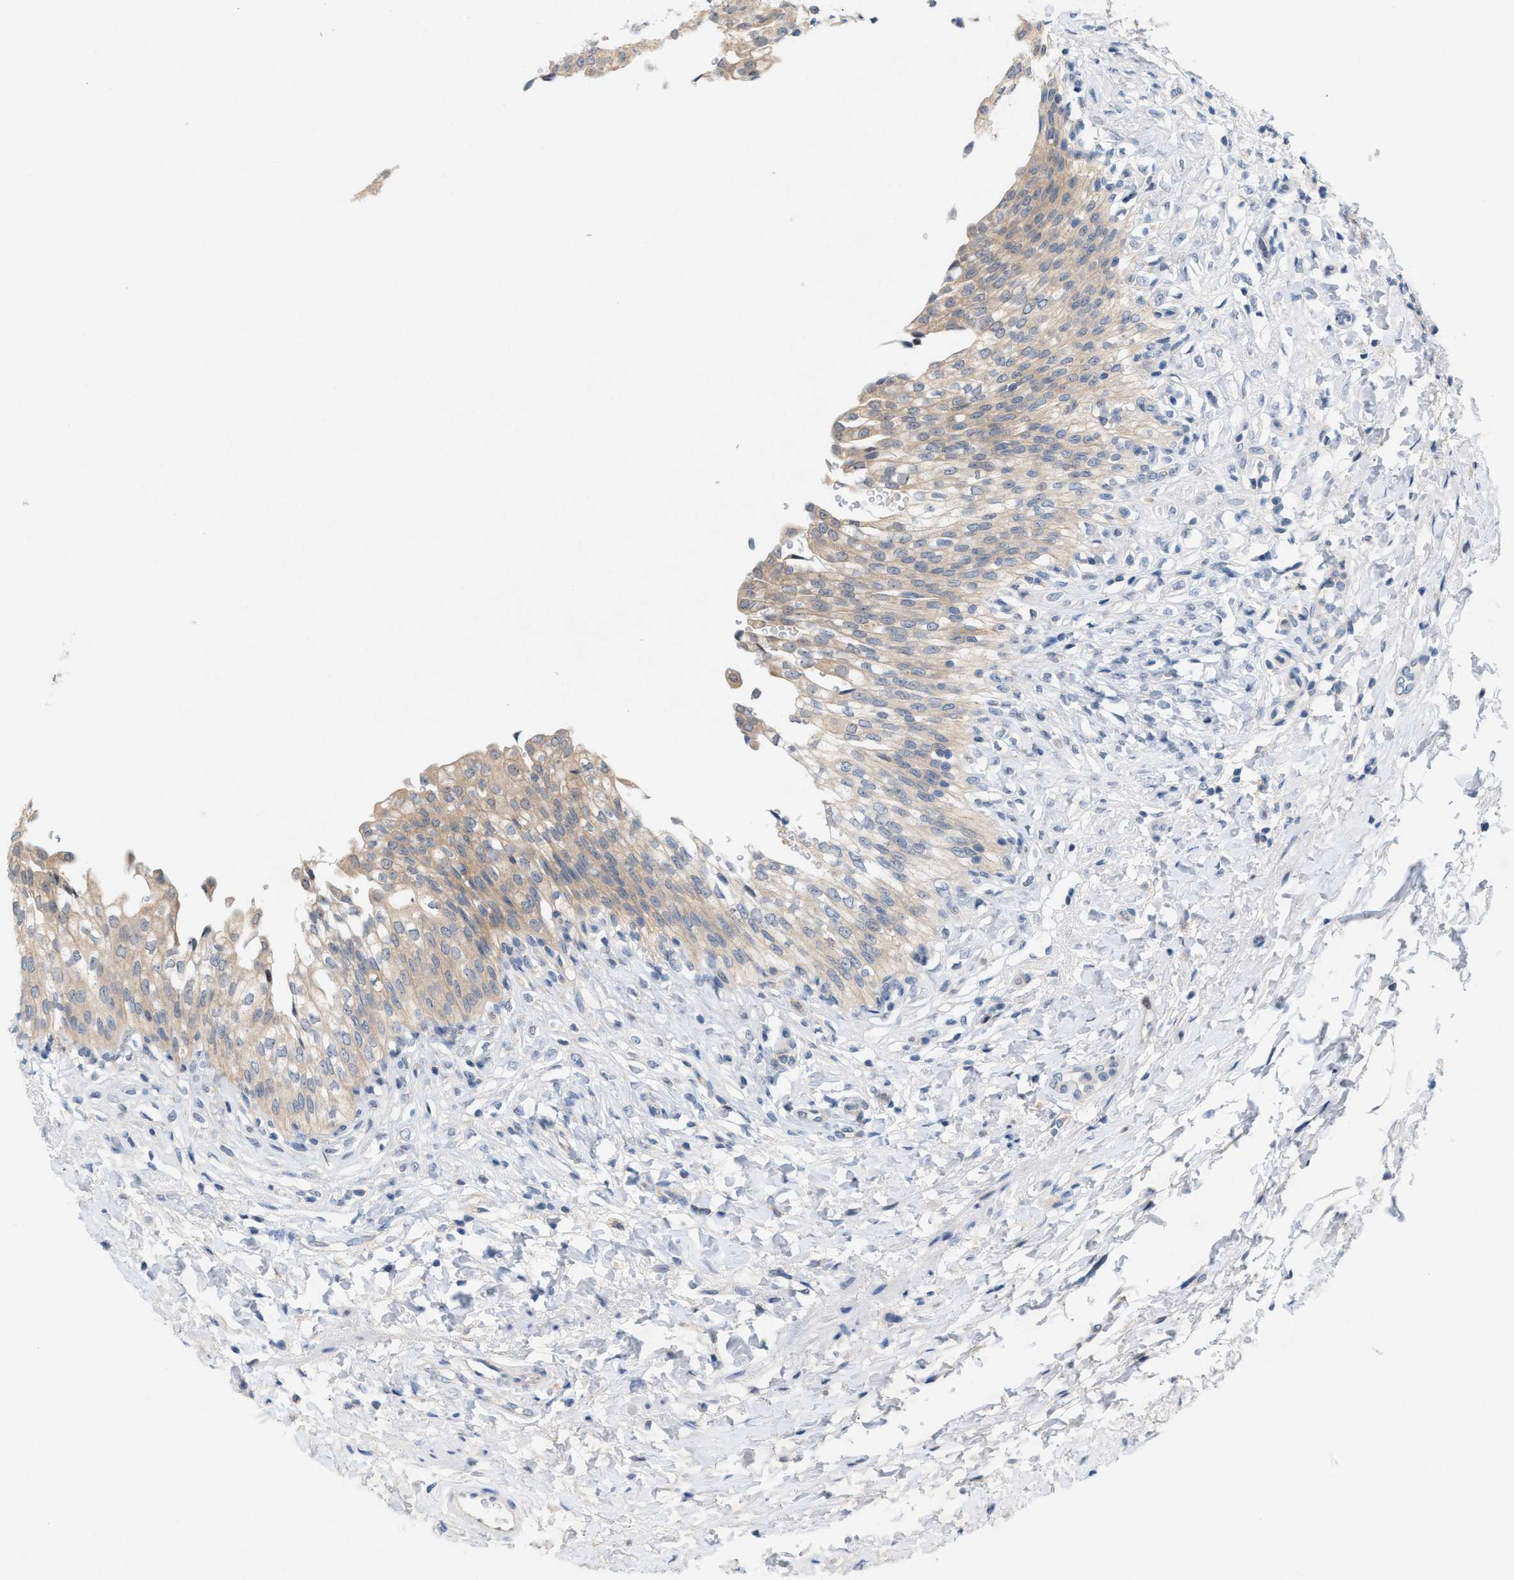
{"staining": {"intensity": "moderate", "quantity": "25%-75%", "location": "cytoplasmic/membranous"}, "tissue": "urinary bladder", "cell_type": "Urothelial cells", "image_type": "normal", "snomed": [{"axis": "morphology", "description": "Urothelial carcinoma, High grade"}, {"axis": "topography", "description": "Urinary bladder"}], "caption": "Moderate cytoplasmic/membranous positivity for a protein is identified in about 25%-75% of urothelial cells of unremarkable urinary bladder using immunohistochemistry (IHC).", "gene": "WIPI2", "patient": {"sex": "male", "age": 46}}